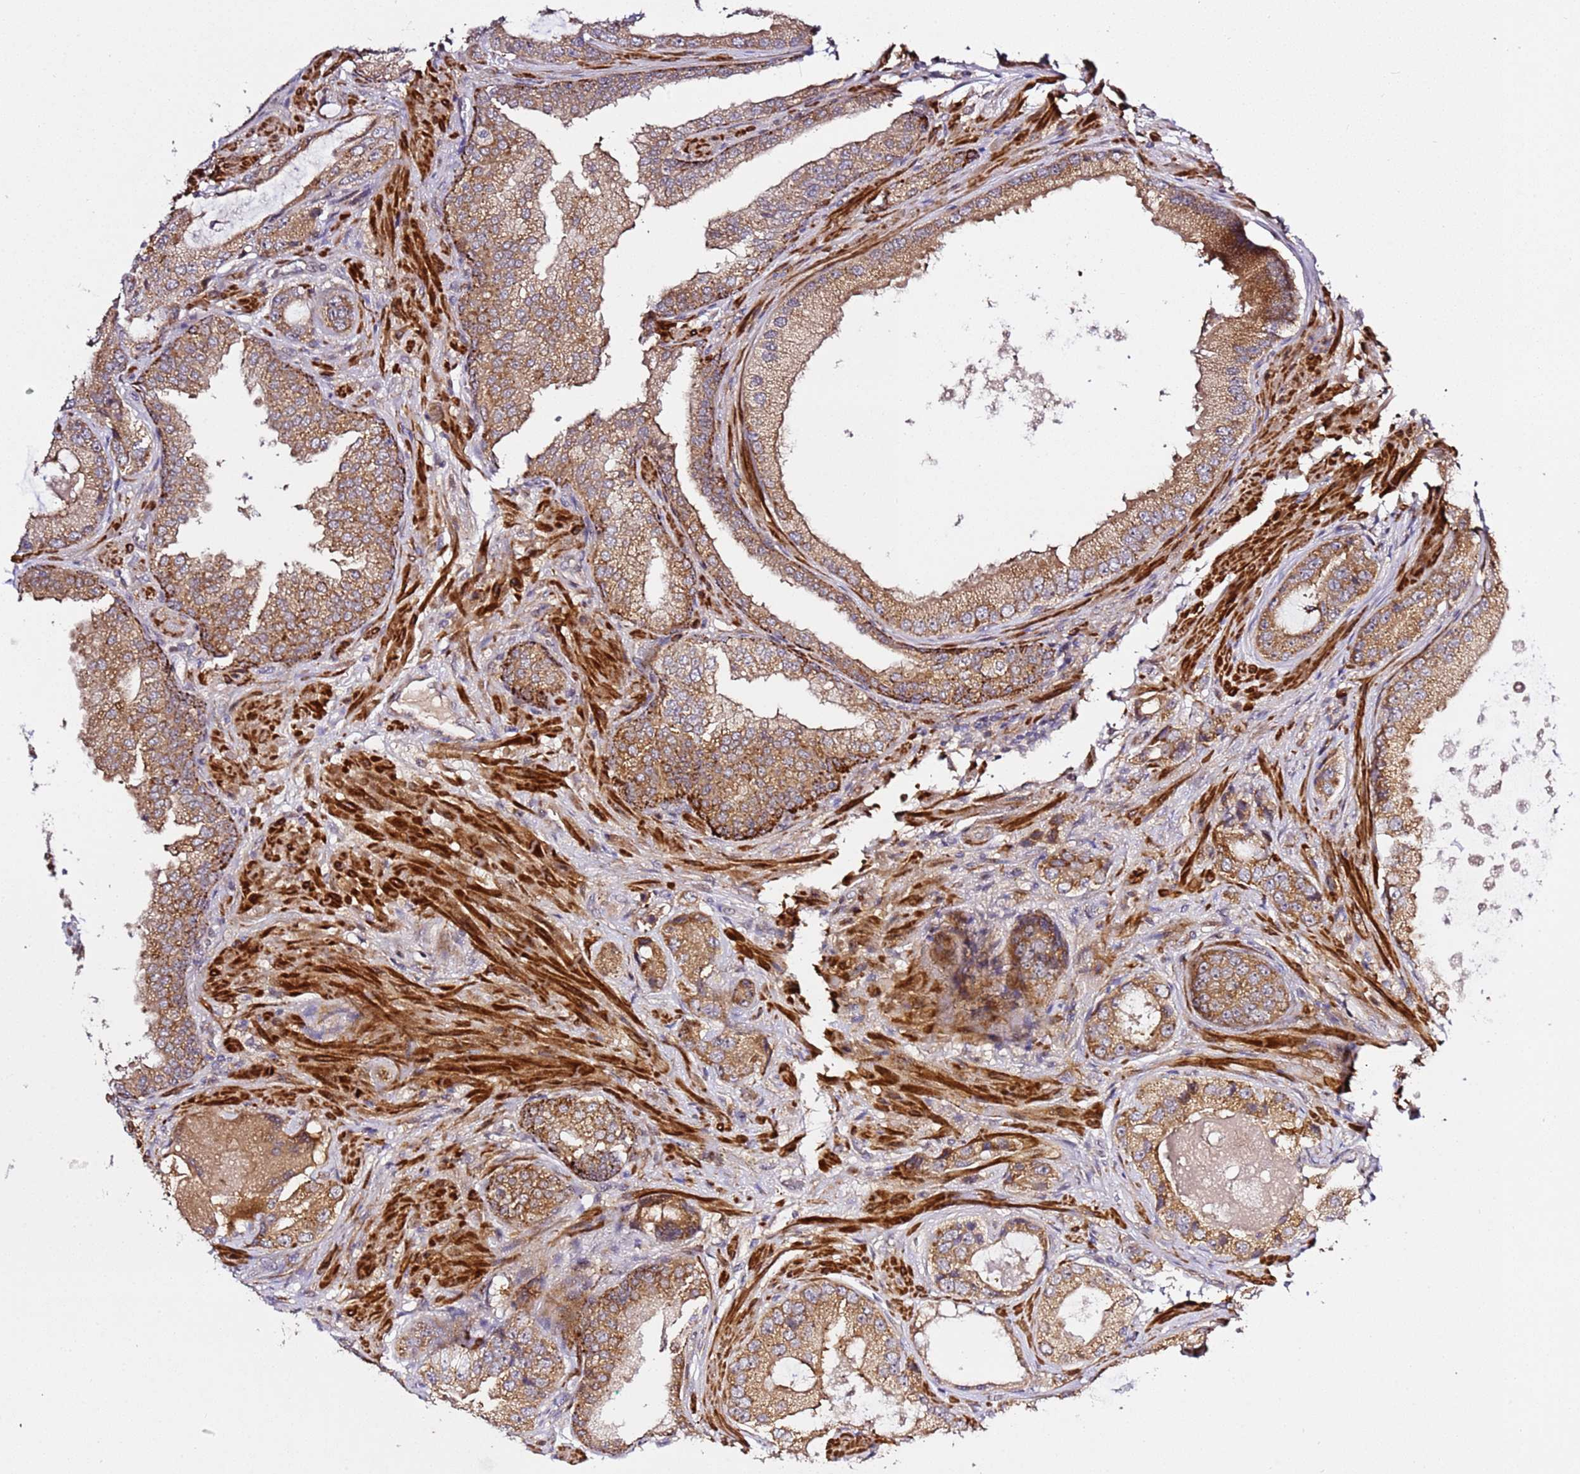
{"staining": {"intensity": "moderate", "quantity": ">75%", "location": "cytoplasmic/membranous"}, "tissue": "prostate cancer", "cell_type": "Tumor cells", "image_type": "cancer", "snomed": [{"axis": "morphology", "description": "Adenocarcinoma, High grade"}, {"axis": "topography", "description": "Prostate"}], "caption": "Tumor cells display medium levels of moderate cytoplasmic/membranous expression in about >75% of cells in prostate cancer. Ihc stains the protein of interest in brown and the nuclei are stained blue.", "gene": "PVRIG", "patient": {"sex": "male", "age": 59}}